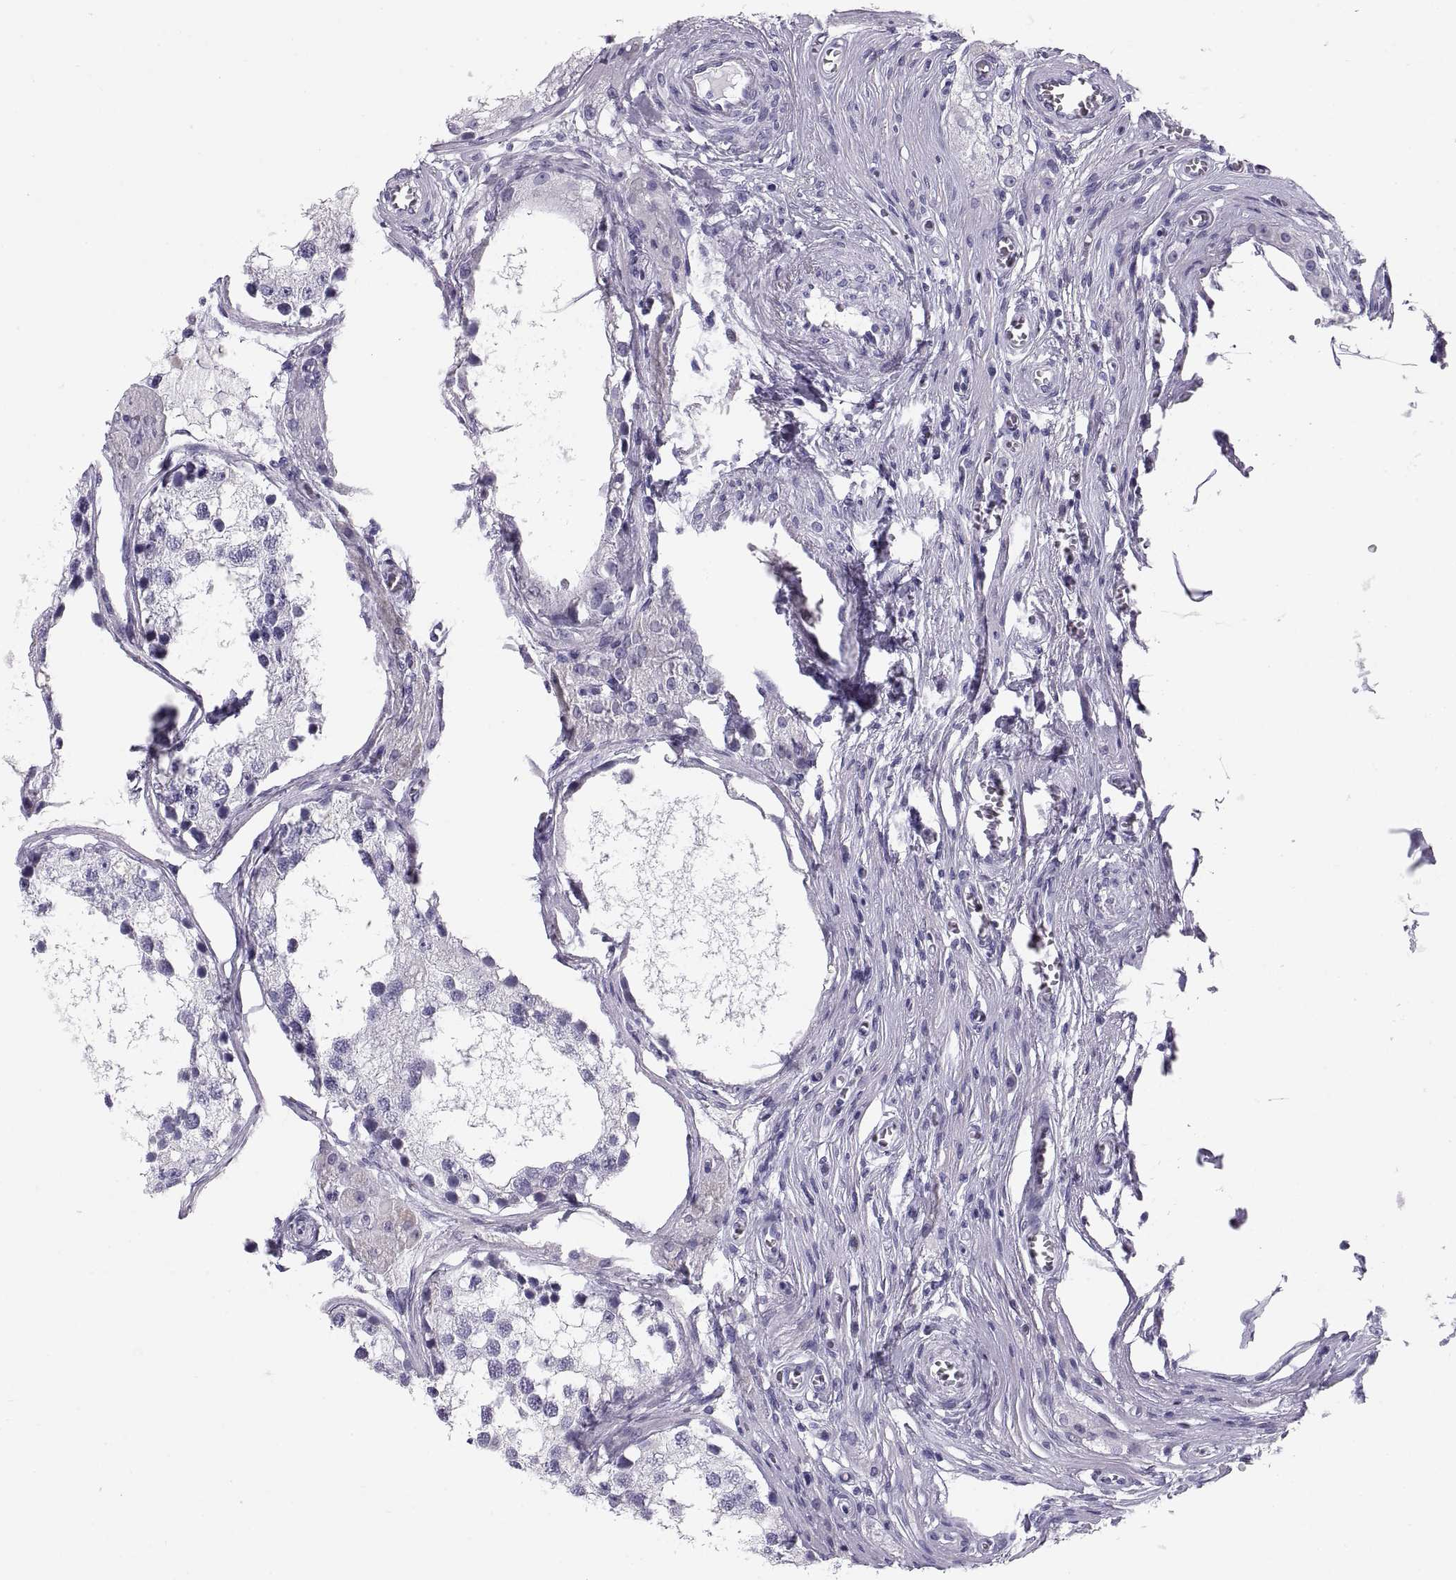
{"staining": {"intensity": "negative", "quantity": "none", "location": "none"}, "tissue": "testis", "cell_type": "Cells in seminiferous ducts", "image_type": "normal", "snomed": [{"axis": "morphology", "description": "Normal tissue, NOS"}, {"axis": "morphology", "description": "Seminoma, NOS"}, {"axis": "topography", "description": "Testis"}], "caption": "An immunohistochemistry micrograph of unremarkable testis is shown. There is no staining in cells in seminiferous ducts of testis. The staining was performed using DAB (3,3'-diaminobenzidine) to visualize the protein expression in brown, while the nuclei were stained in blue with hematoxylin (Magnification: 20x).", "gene": "PAX2", "patient": {"sex": "male", "age": 65}}